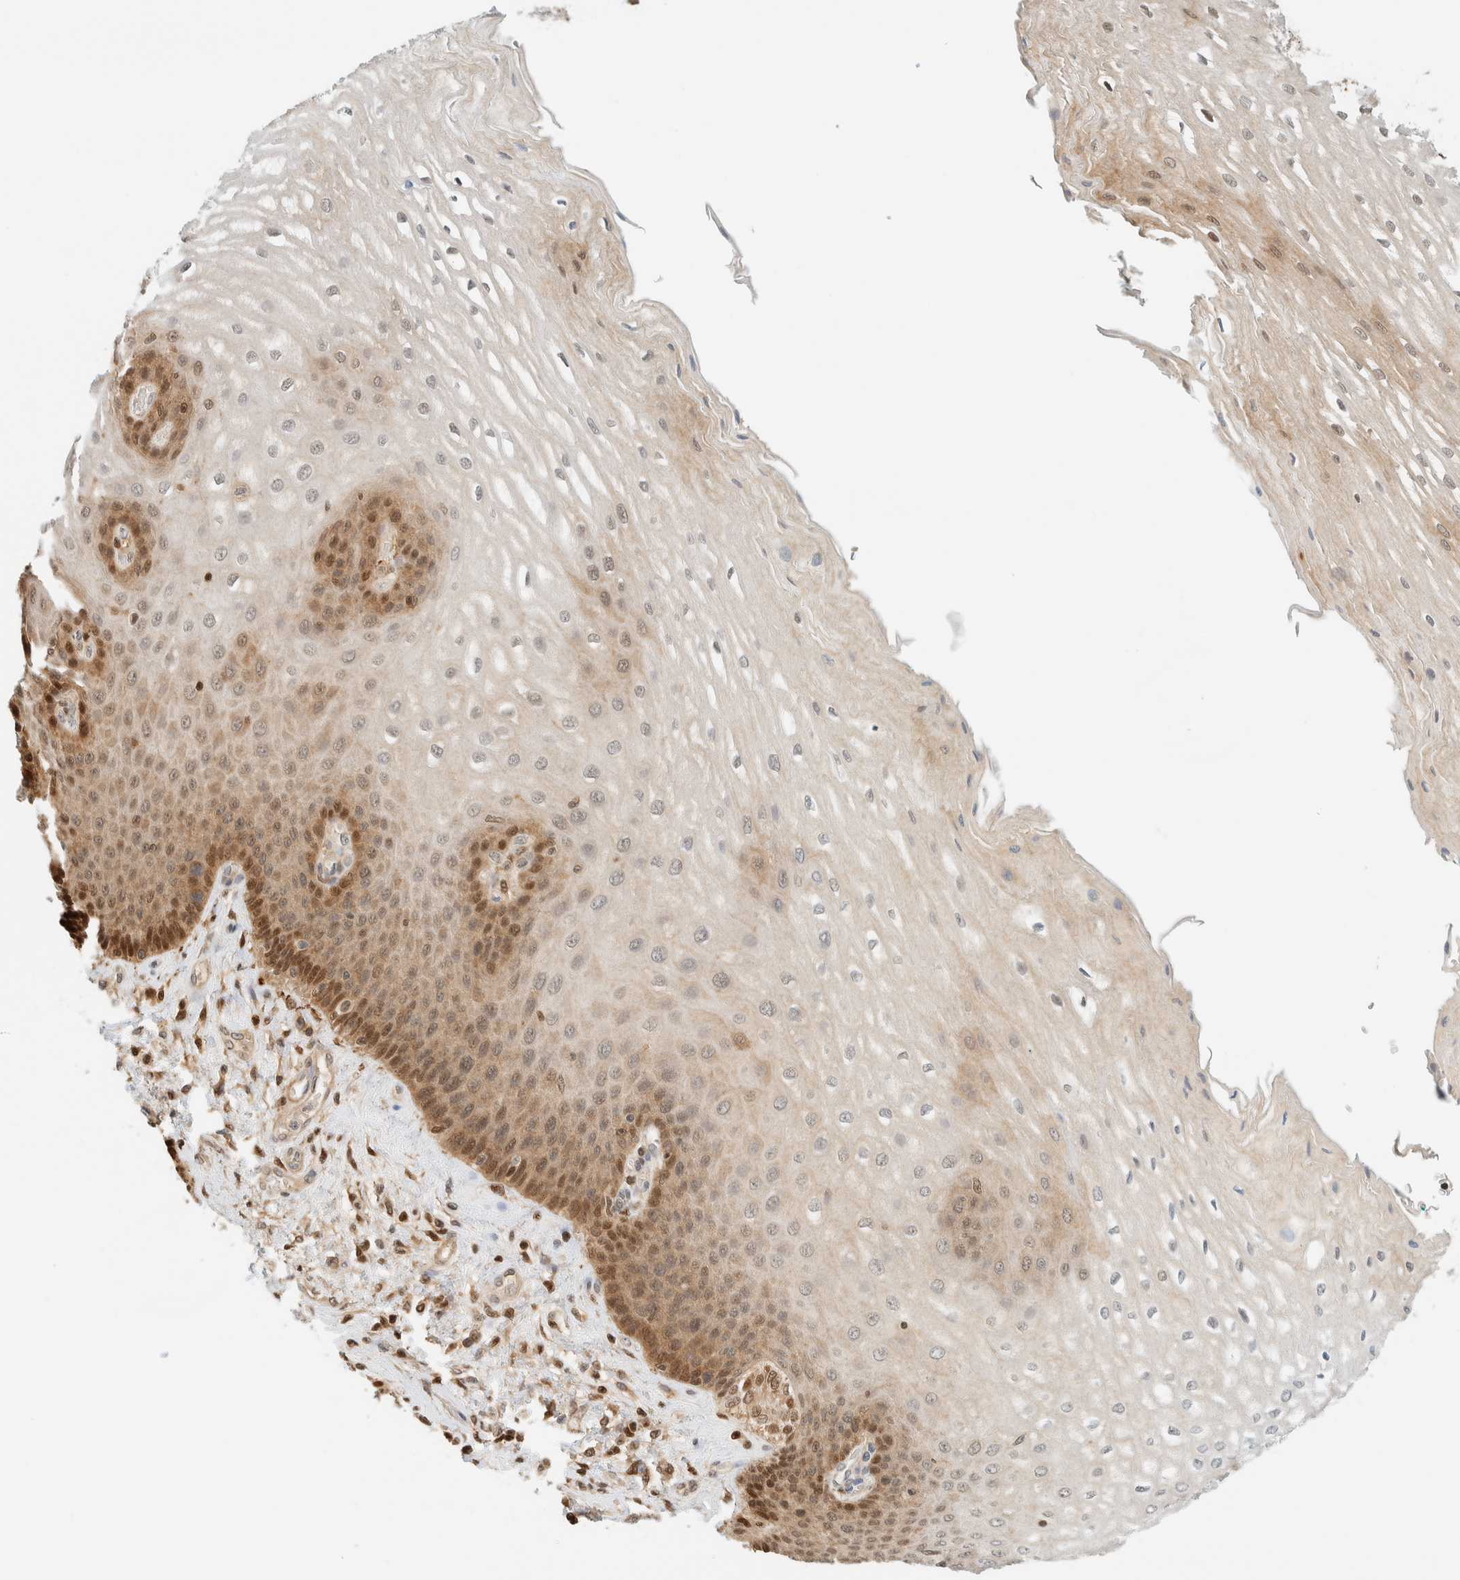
{"staining": {"intensity": "moderate", "quantity": "25%-75%", "location": "cytoplasmic/membranous,nuclear"}, "tissue": "esophagus", "cell_type": "Squamous epithelial cells", "image_type": "normal", "snomed": [{"axis": "morphology", "description": "Normal tissue, NOS"}, {"axis": "topography", "description": "Esophagus"}], "caption": "Moderate cytoplasmic/membranous,nuclear expression for a protein is appreciated in approximately 25%-75% of squamous epithelial cells of normal esophagus using immunohistochemistry.", "gene": "ZBTB37", "patient": {"sex": "male", "age": 54}}